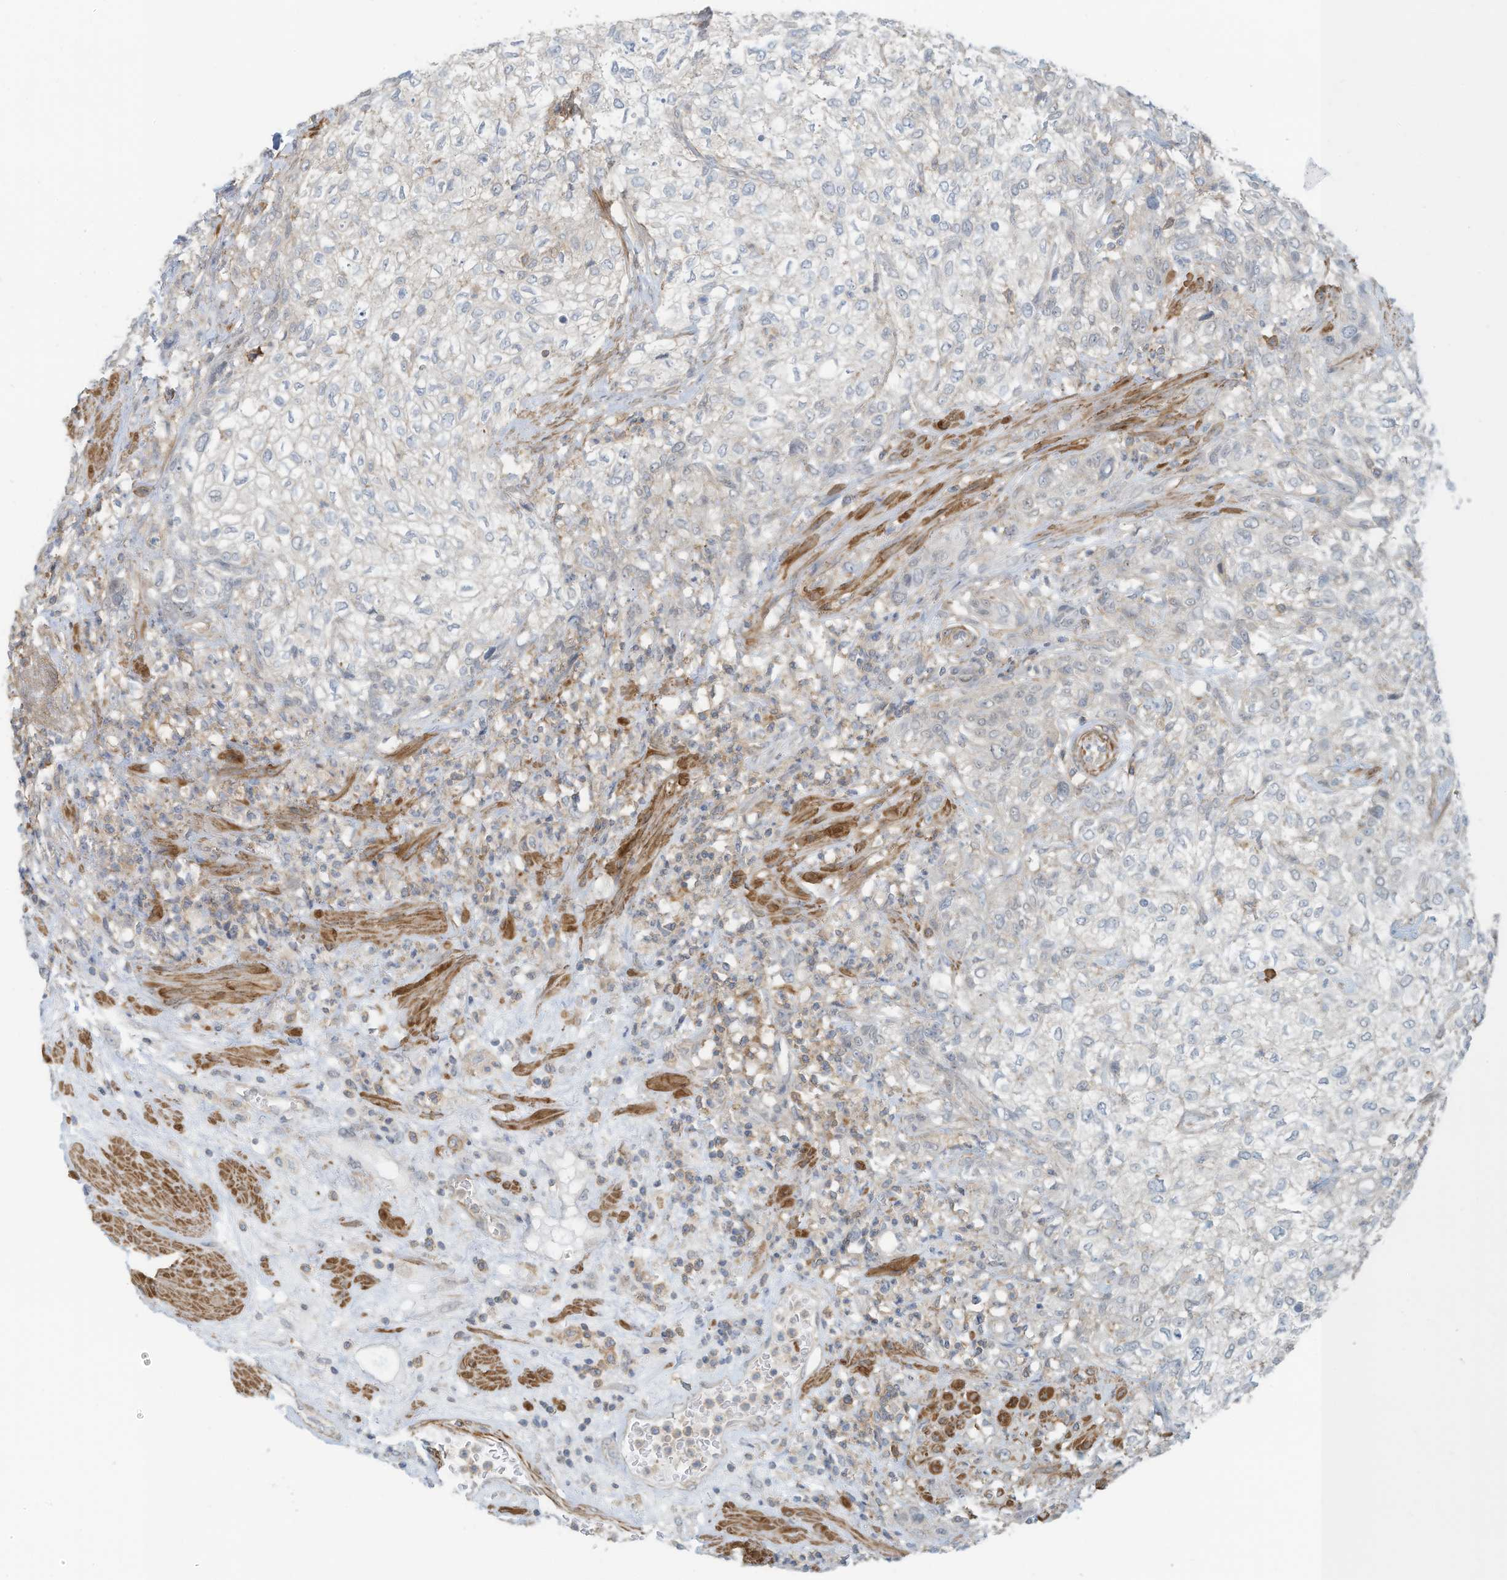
{"staining": {"intensity": "negative", "quantity": "none", "location": "none"}, "tissue": "urothelial cancer", "cell_type": "Tumor cells", "image_type": "cancer", "snomed": [{"axis": "morphology", "description": "Urothelial carcinoma, High grade"}, {"axis": "topography", "description": "Urinary bladder"}], "caption": "Immunohistochemical staining of human urothelial cancer reveals no significant staining in tumor cells.", "gene": "ZNF846", "patient": {"sex": "male", "age": 35}}